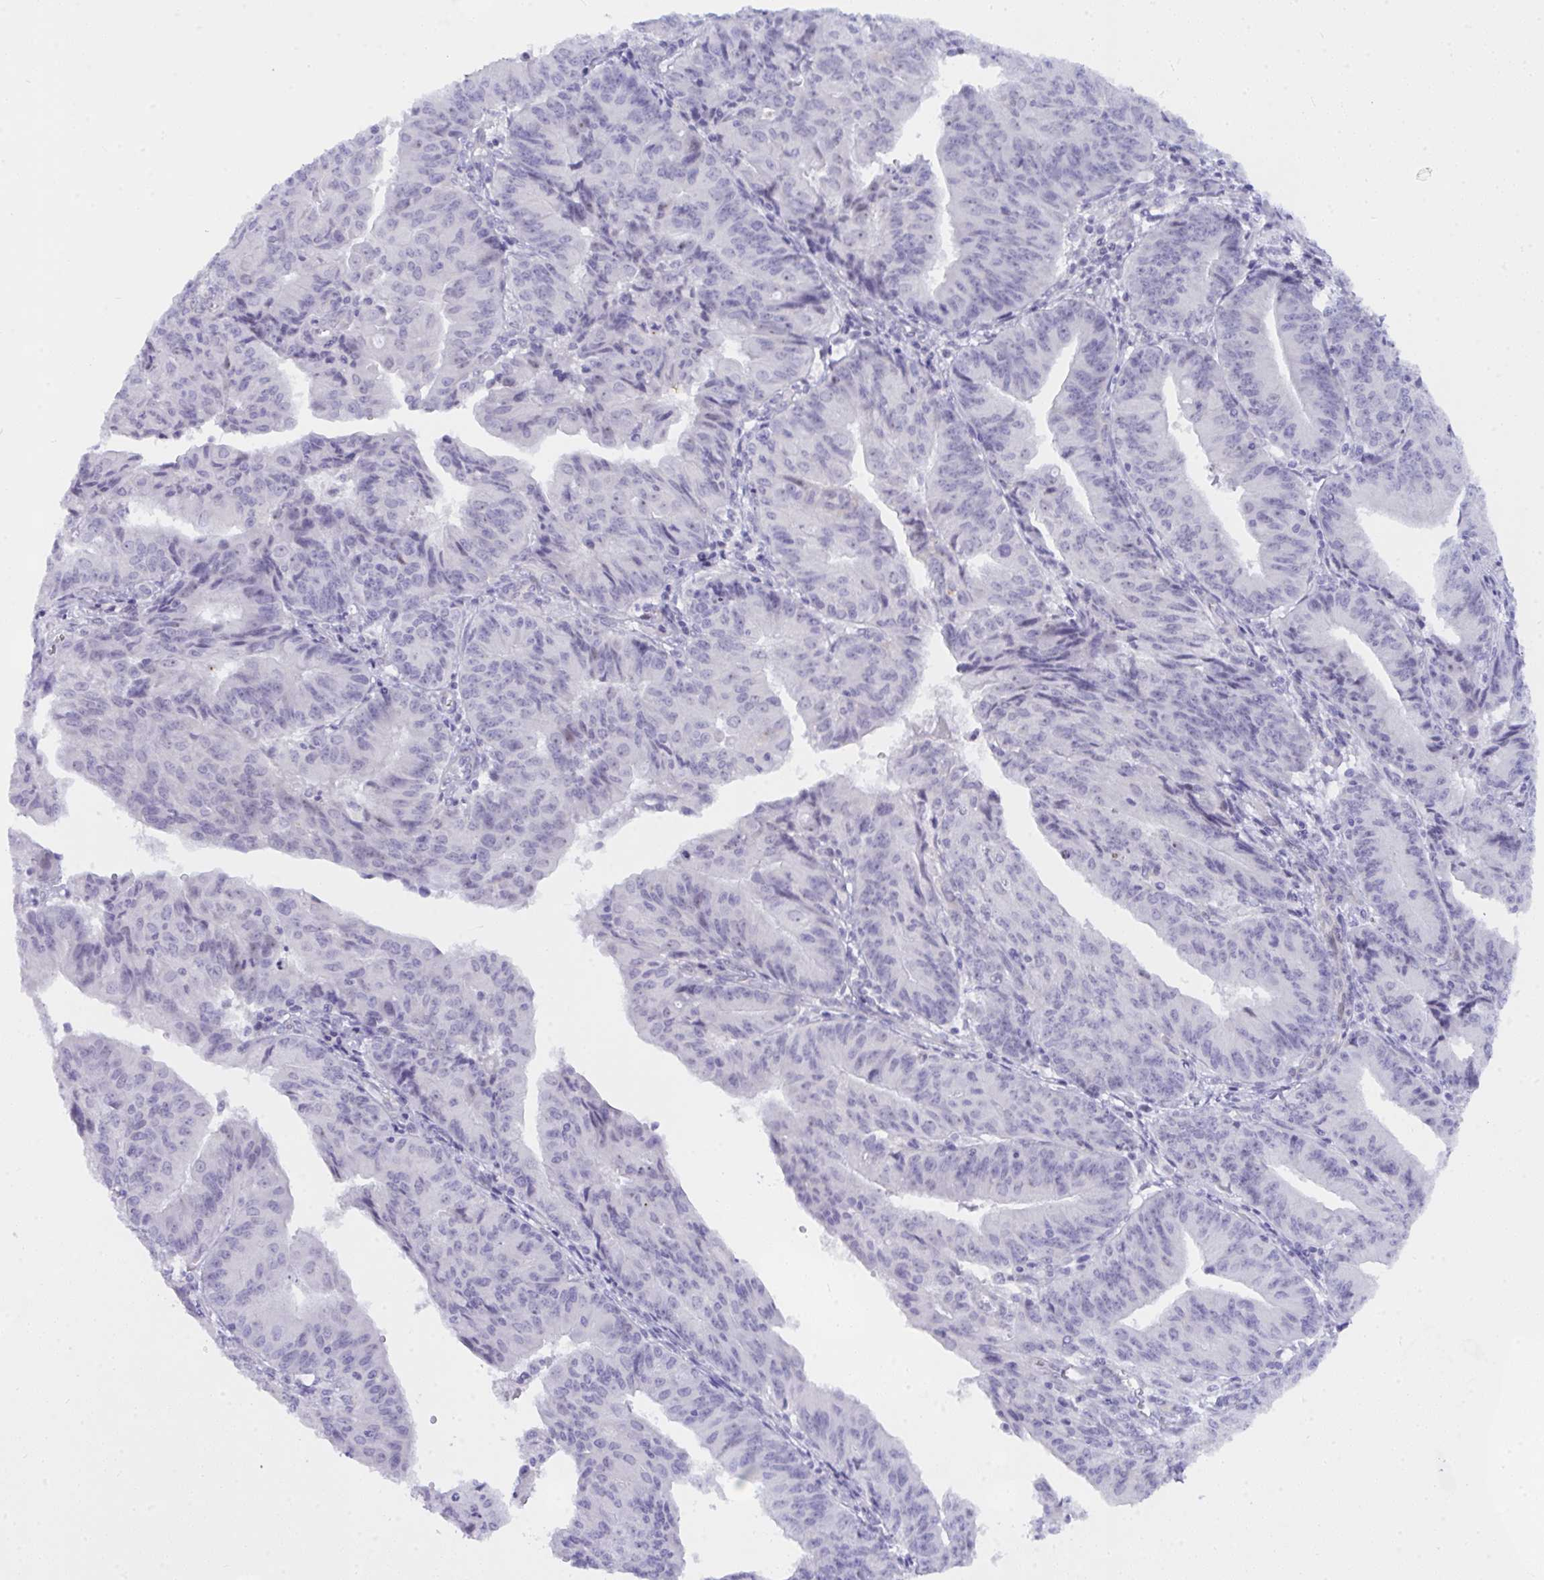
{"staining": {"intensity": "negative", "quantity": "none", "location": "none"}, "tissue": "ovarian cancer", "cell_type": "Tumor cells", "image_type": "cancer", "snomed": [{"axis": "morphology", "description": "Cystadenocarcinoma, mucinous, NOS"}, {"axis": "topography", "description": "Ovary"}], "caption": "Immunohistochemical staining of mucinous cystadenocarcinoma (ovarian) demonstrates no significant positivity in tumor cells.", "gene": "NFXL1", "patient": {"sex": "female", "age": 72}}